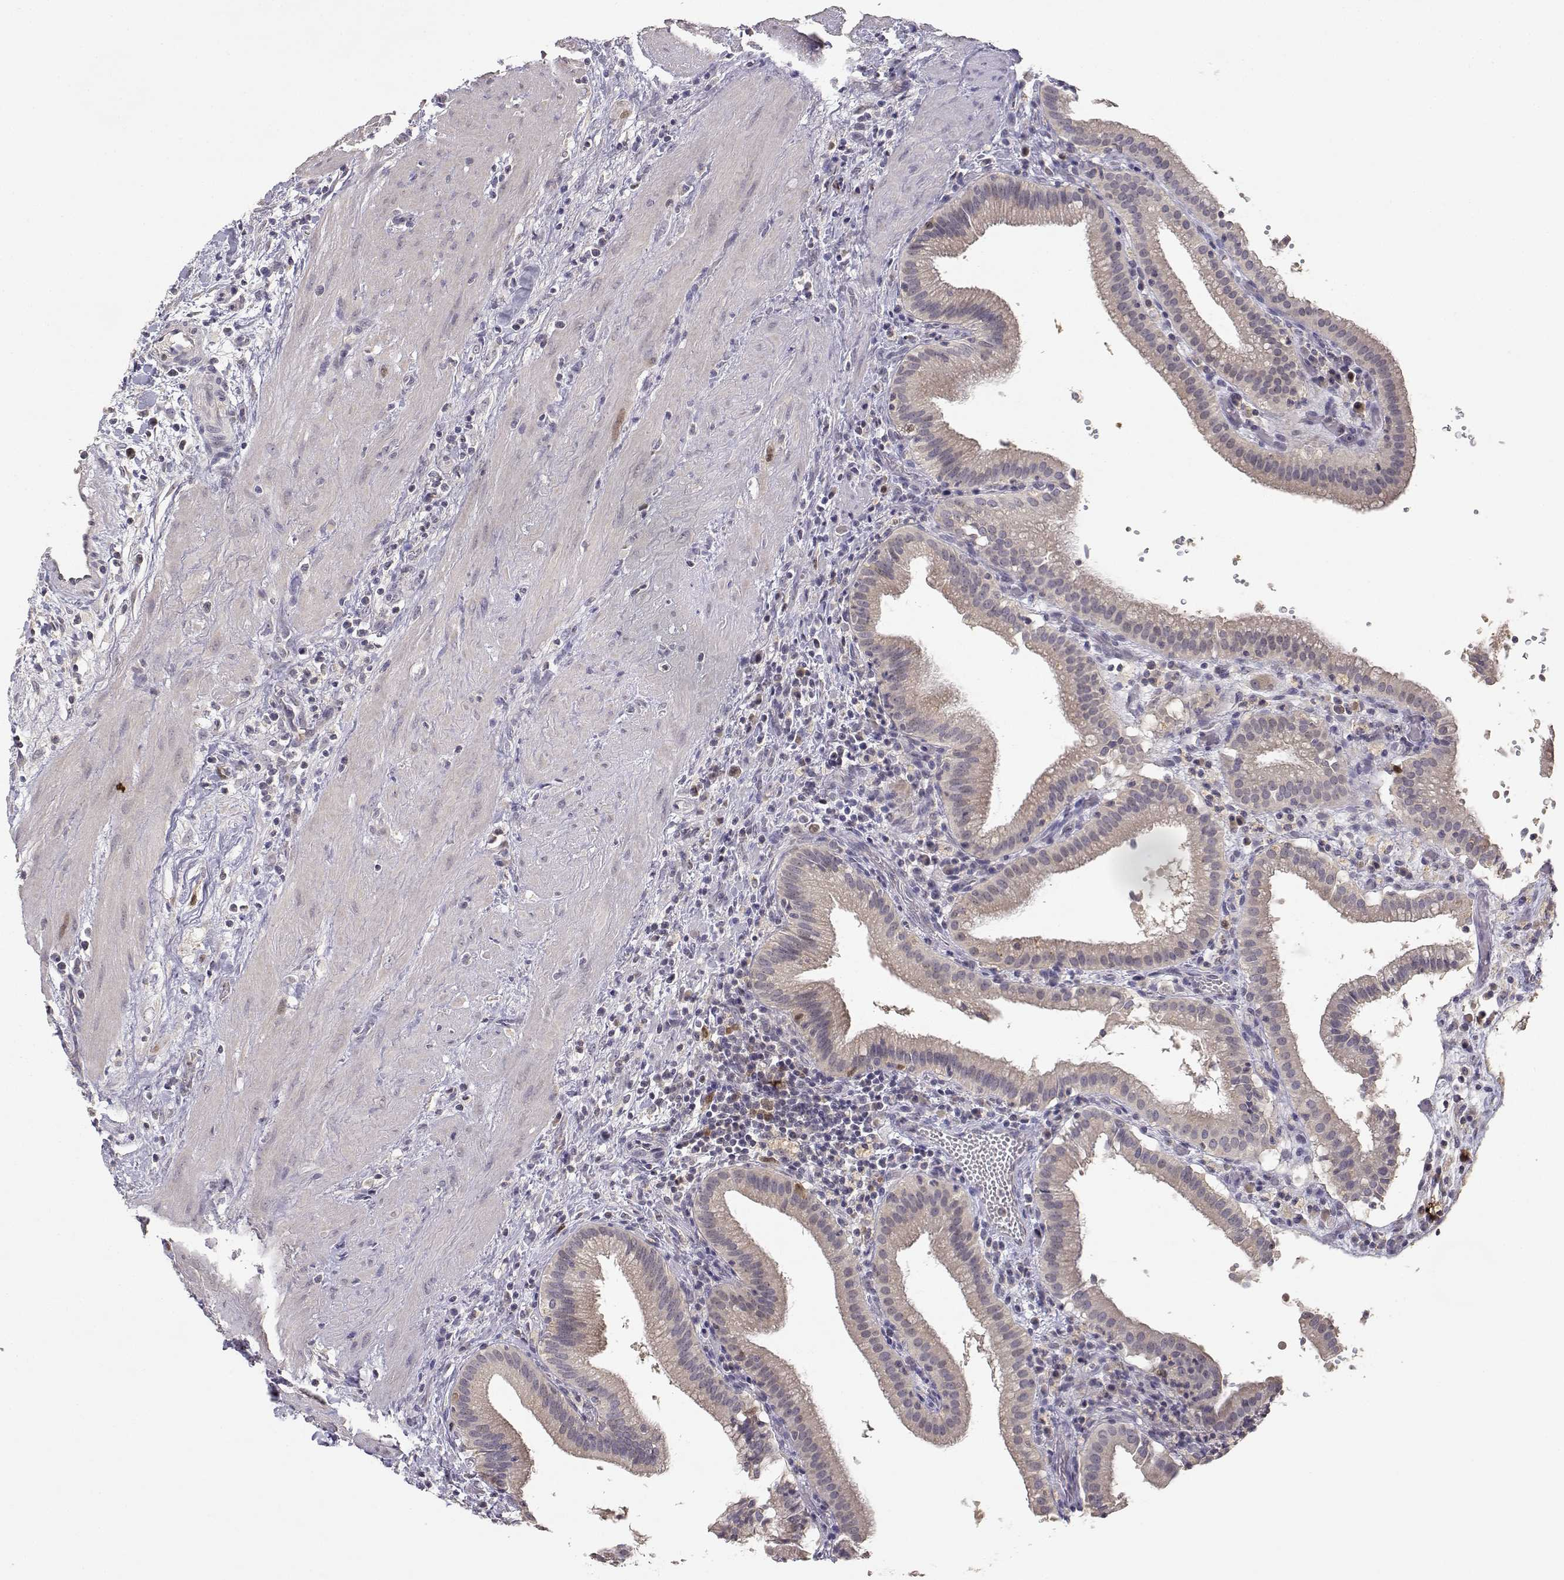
{"staining": {"intensity": "weak", "quantity": ">75%", "location": "cytoplasmic/membranous"}, "tissue": "gallbladder", "cell_type": "Glandular cells", "image_type": "normal", "snomed": [{"axis": "morphology", "description": "Normal tissue, NOS"}, {"axis": "topography", "description": "Gallbladder"}], "caption": "Immunohistochemistry (IHC) (DAB (3,3'-diaminobenzidine)) staining of normal human gallbladder displays weak cytoplasmic/membranous protein expression in about >75% of glandular cells. Nuclei are stained in blue.", "gene": "RAD51", "patient": {"sex": "male", "age": 42}}